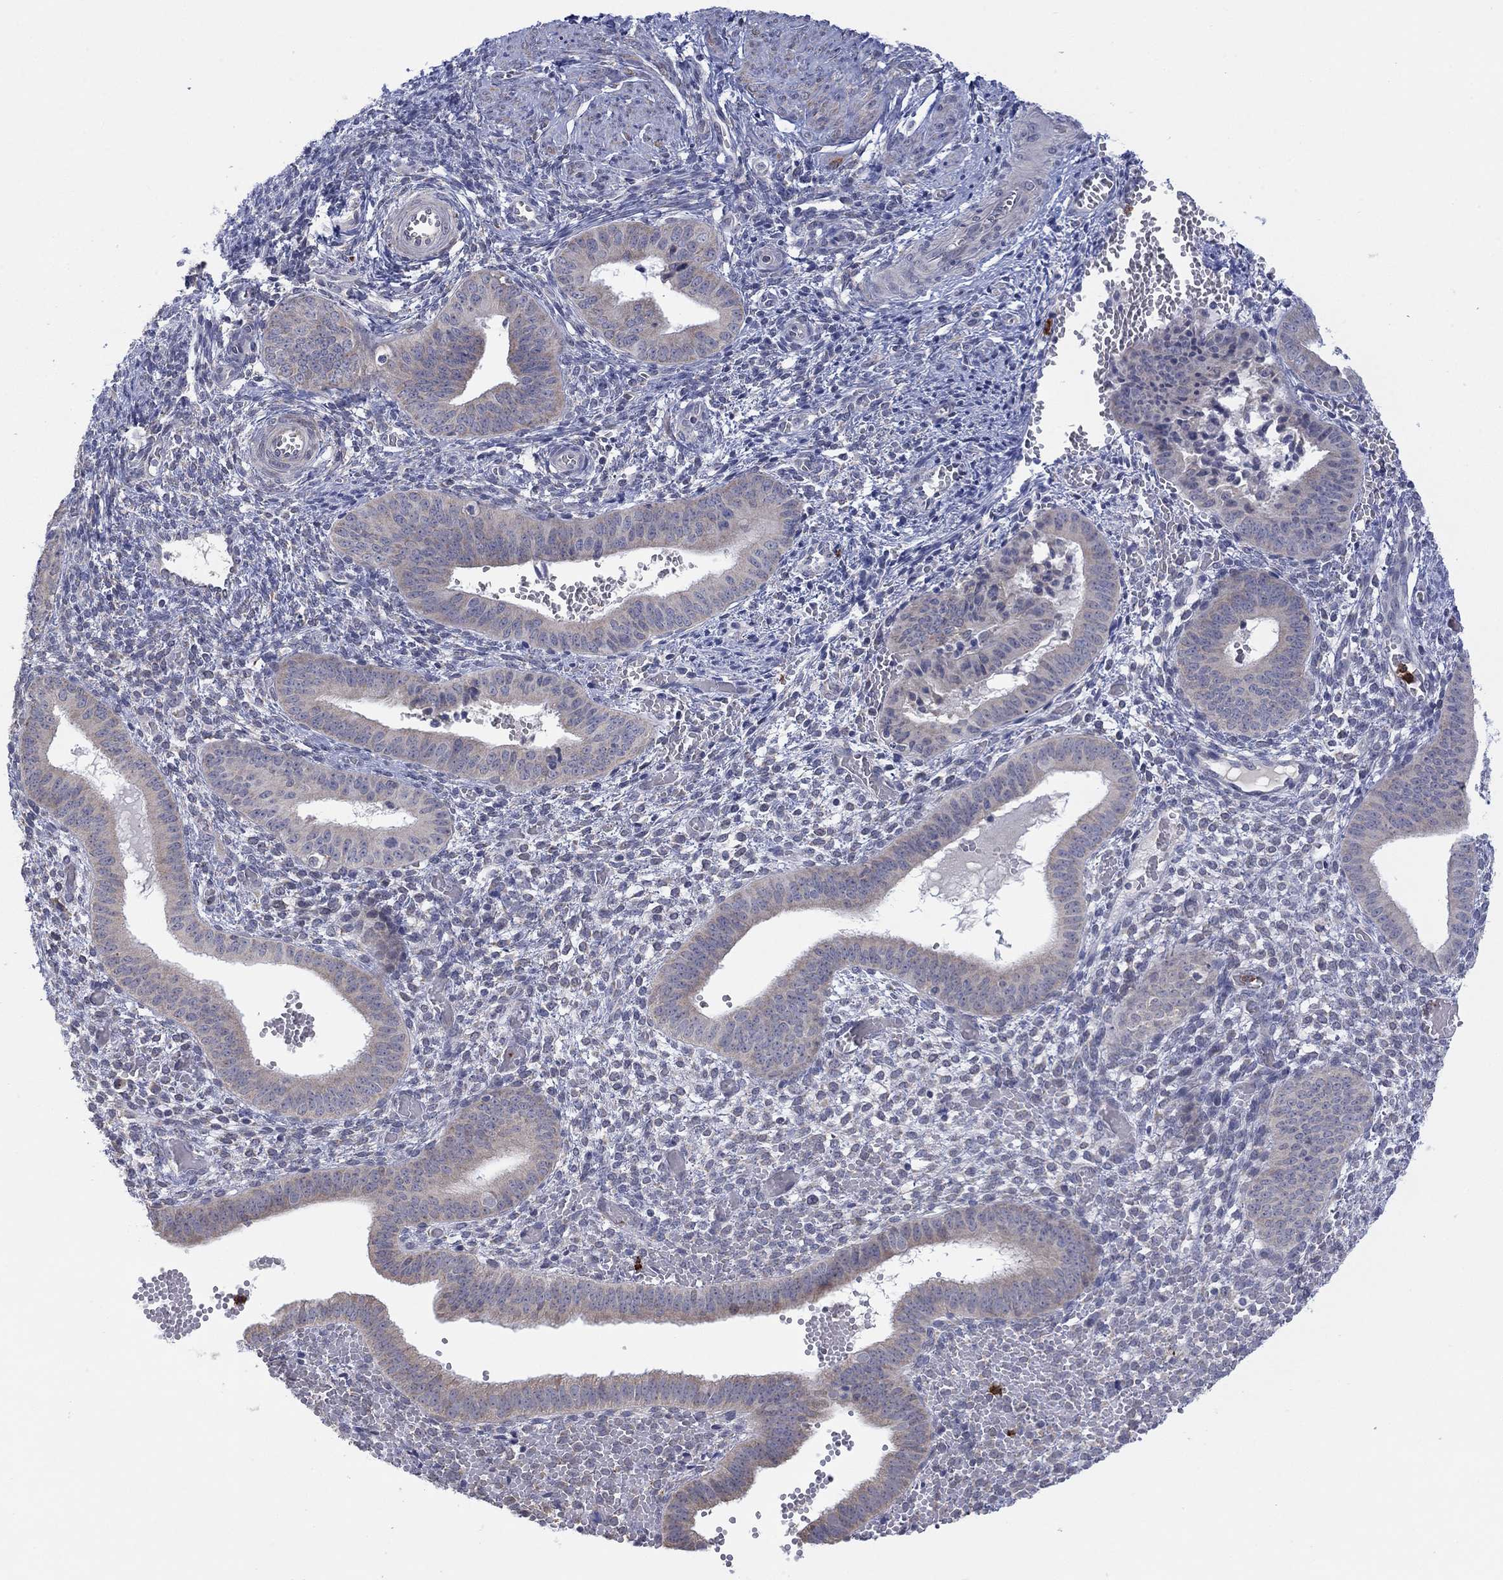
{"staining": {"intensity": "negative", "quantity": "none", "location": "none"}, "tissue": "endometrium", "cell_type": "Cells in endometrial stroma", "image_type": "normal", "snomed": [{"axis": "morphology", "description": "Normal tissue, NOS"}, {"axis": "topography", "description": "Endometrium"}], "caption": "Immunohistochemistry (IHC) photomicrograph of normal endometrium: endometrium stained with DAB reveals no significant protein staining in cells in endometrial stroma. (DAB immunohistochemistry (IHC) visualized using brightfield microscopy, high magnification).", "gene": "MTRFR", "patient": {"sex": "female", "age": 42}}